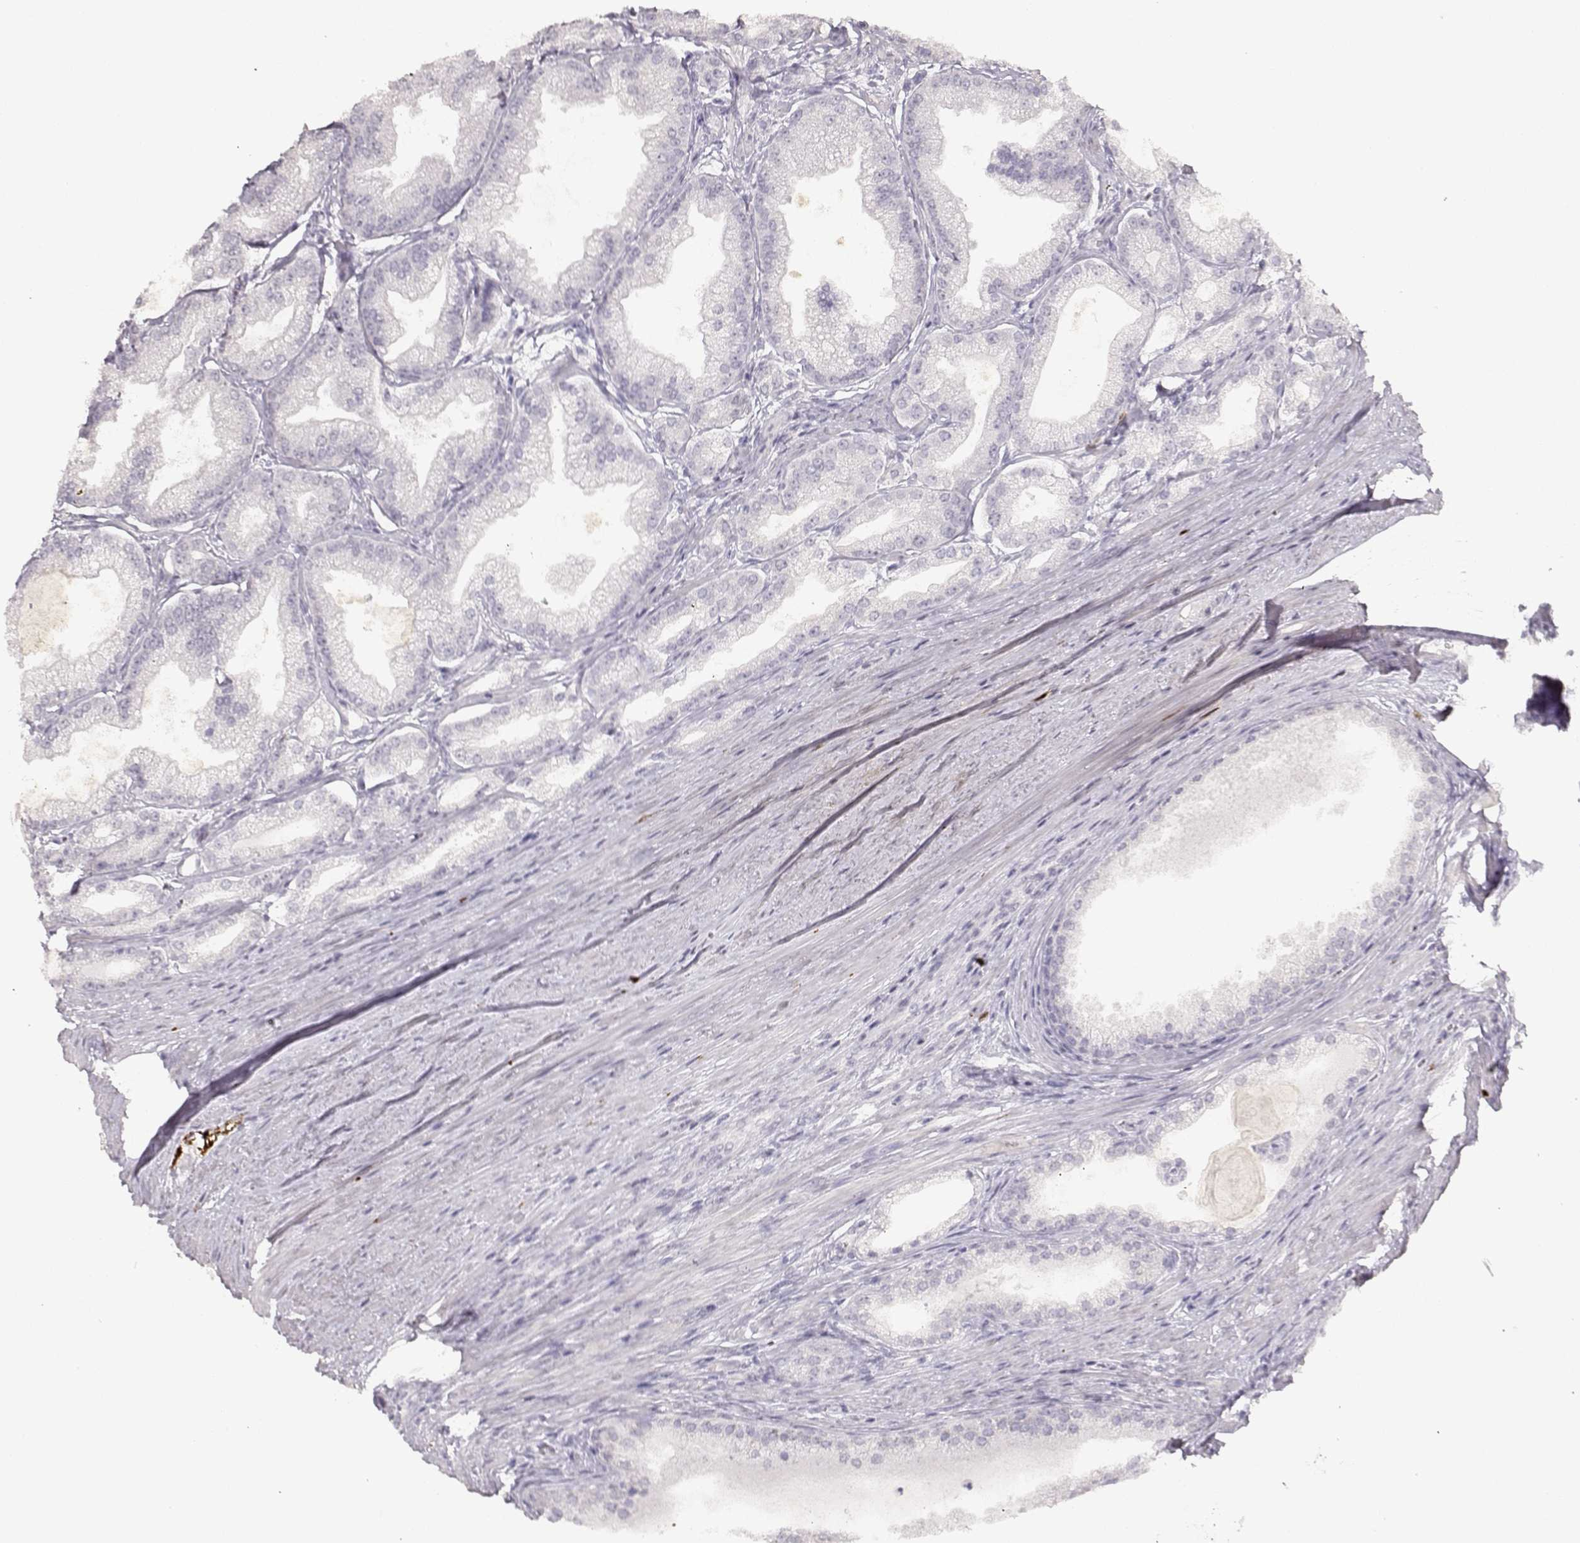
{"staining": {"intensity": "negative", "quantity": "none", "location": "none"}, "tissue": "prostate cancer", "cell_type": "Tumor cells", "image_type": "cancer", "snomed": [{"axis": "morphology", "description": "Adenocarcinoma, NOS"}, {"axis": "topography", "description": "Prostate and seminal vesicle, NOS"}, {"axis": "topography", "description": "Prostate"}], "caption": "This photomicrograph is of prostate cancer stained with immunohistochemistry to label a protein in brown with the nuclei are counter-stained blue. There is no staining in tumor cells.", "gene": "S100B", "patient": {"sex": "male", "age": 77}}